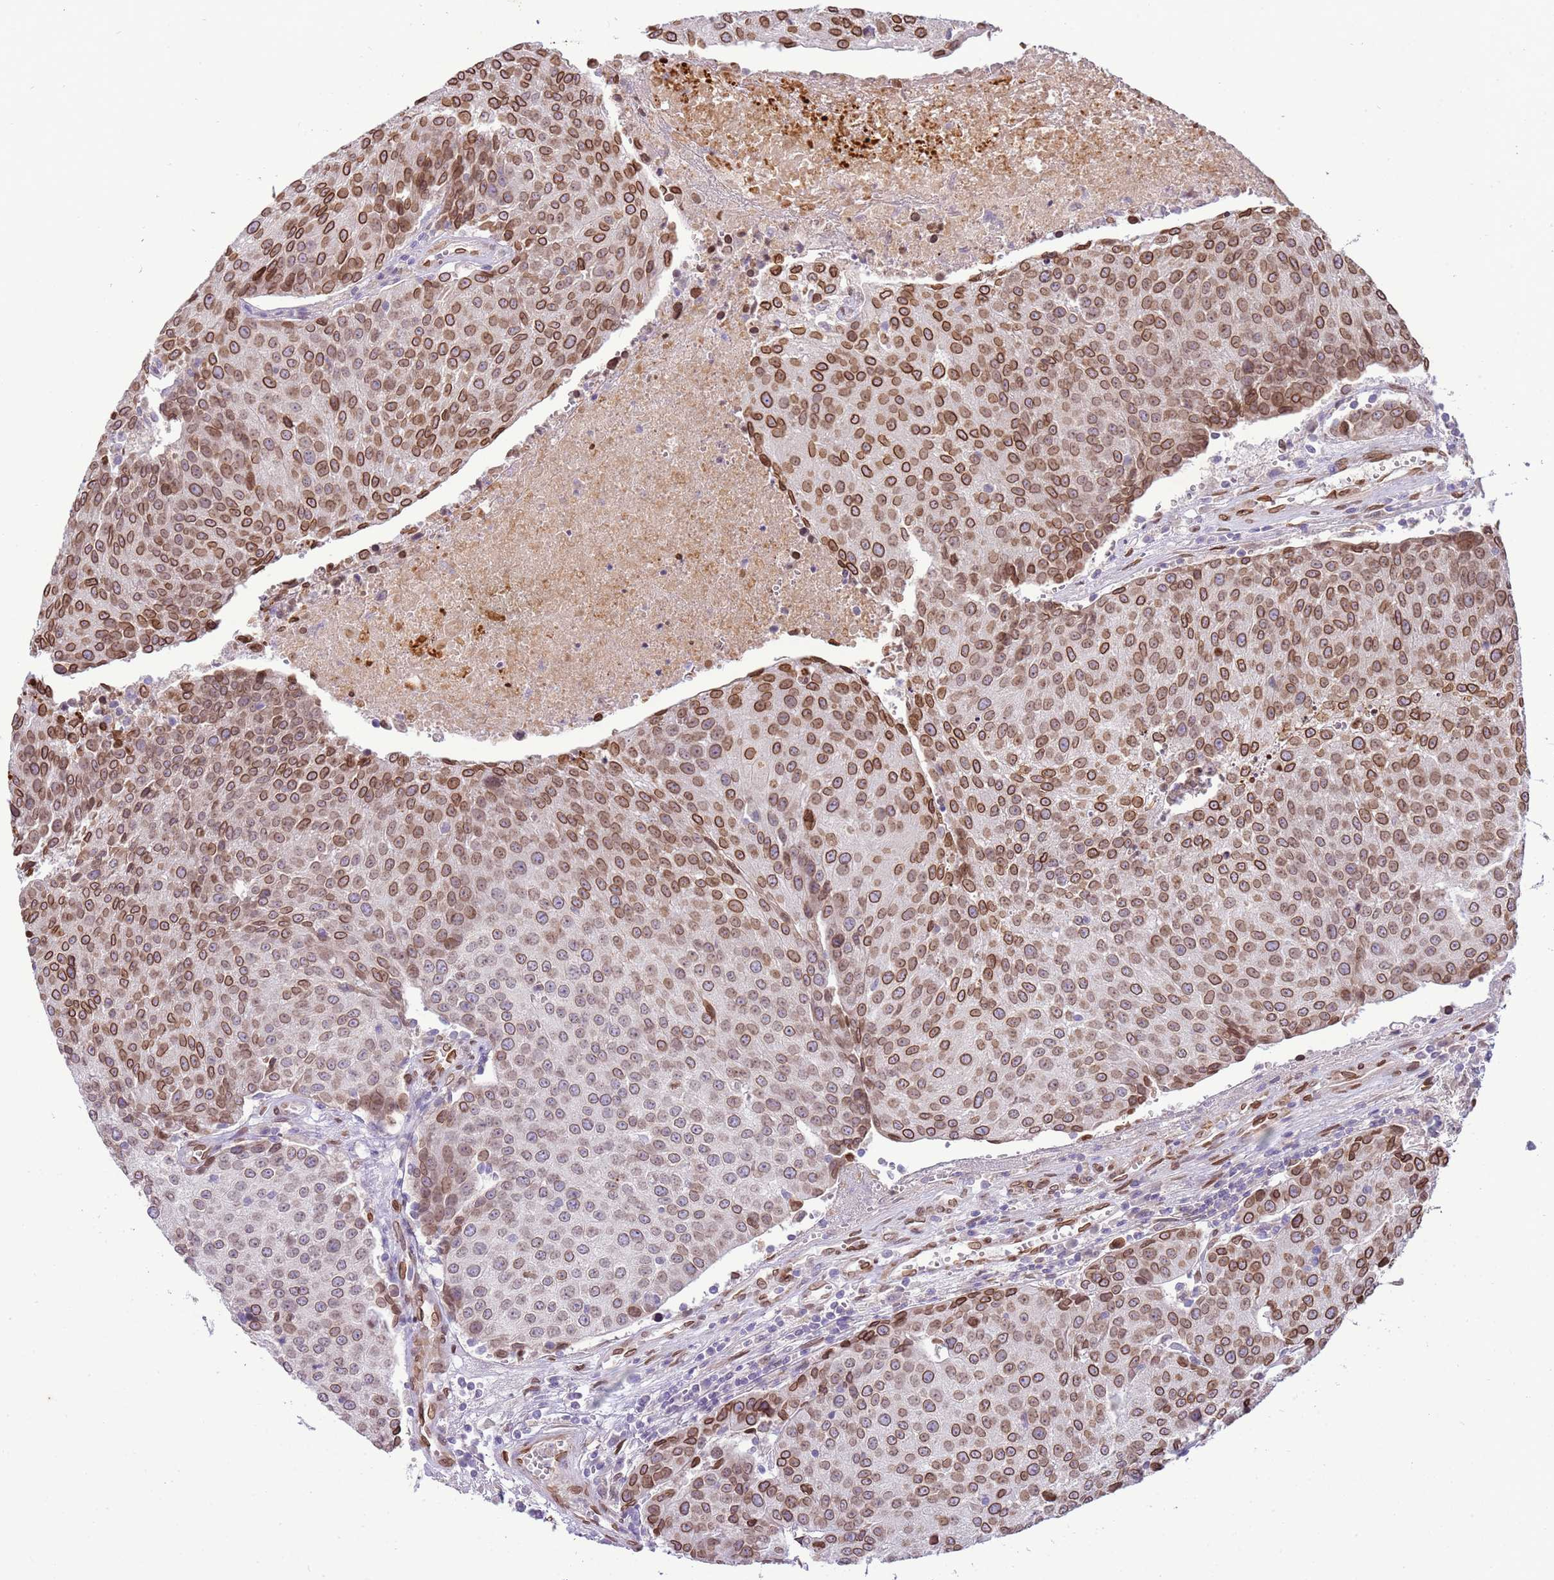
{"staining": {"intensity": "moderate", "quantity": ">75%", "location": "cytoplasmic/membranous,nuclear"}, "tissue": "urothelial cancer", "cell_type": "Tumor cells", "image_type": "cancer", "snomed": [{"axis": "morphology", "description": "Urothelial carcinoma, High grade"}, {"axis": "topography", "description": "Urinary bladder"}], "caption": "Immunohistochemical staining of human urothelial cancer reveals medium levels of moderate cytoplasmic/membranous and nuclear protein positivity in approximately >75% of tumor cells. Nuclei are stained in blue.", "gene": "TMEM47", "patient": {"sex": "female", "age": 85}}